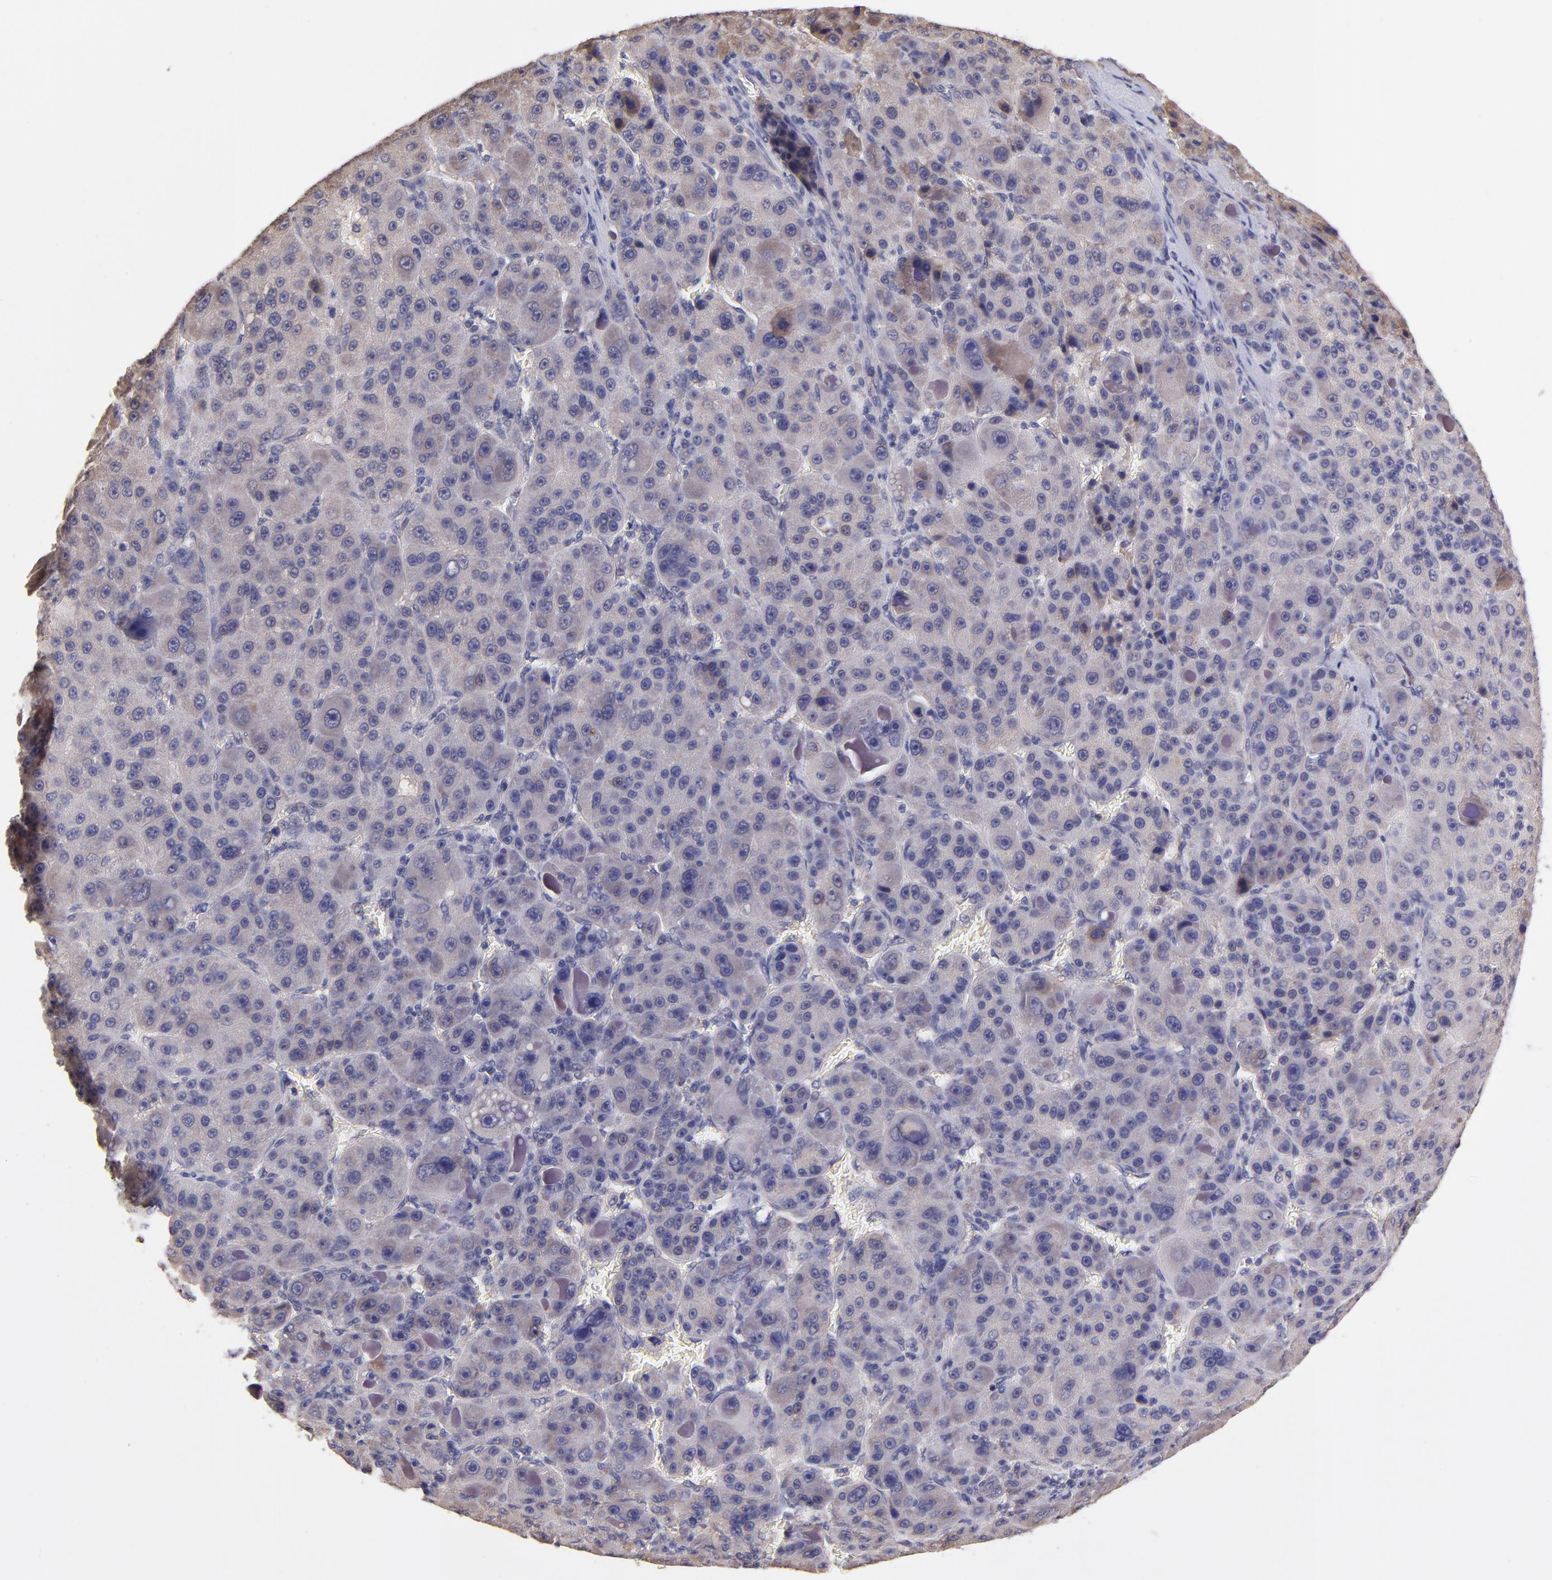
{"staining": {"intensity": "weak", "quantity": "<25%", "location": "cytoplasmic/membranous"}, "tissue": "liver cancer", "cell_type": "Tumor cells", "image_type": "cancer", "snomed": [{"axis": "morphology", "description": "Carcinoma, Hepatocellular, NOS"}, {"axis": "topography", "description": "Liver"}], "caption": "This is a micrograph of IHC staining of liver cancer (hepatocellular carcinoma), which shows no staining in tumor cells.", "gene": "RNASEL", "patient": {"sex": "male", "age": 76}}